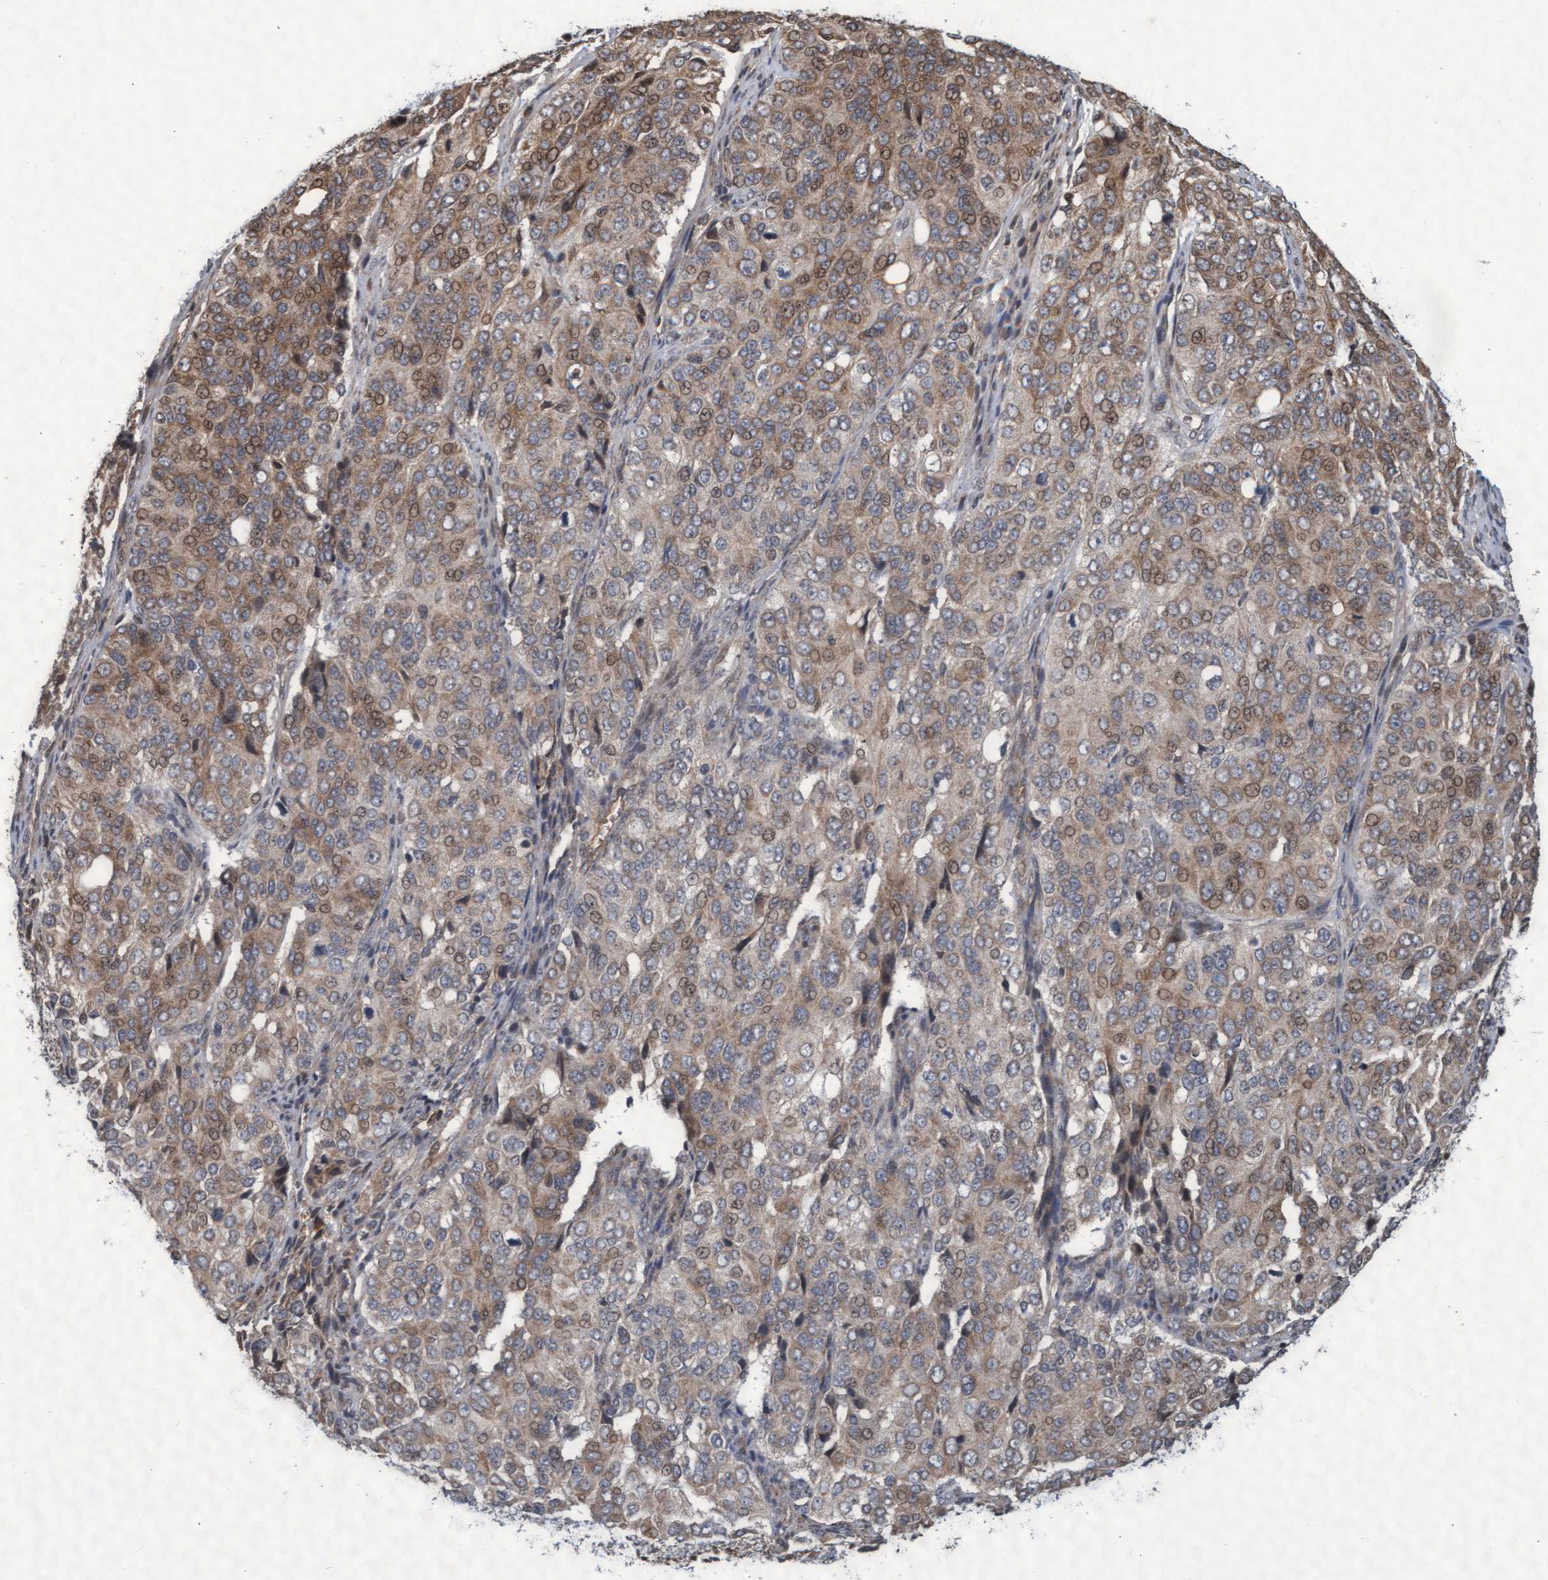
{"staining": {"intensity": "moderate", "quantity": "25%-75%", "location": "cytoplasmic/membranous"}, "tissue": "ovarian cancer", "cell_type": "Tumor cells", "image_type": "cancer", "snomed": [{"axis": "morphology", "description": "Carcinoma, endometroid"}, {"axis": "topography", "description": "Ovary"}], "caption": "High-power microscopy captured an IHC micrograph of ovarian endometroid carcinoma, revealing moderate cytoplasmic/membranous positivity in about 25%-75% of tumor cells.", "gene": "KCNC2", "patient": {"sex": "female", "age": 51}}